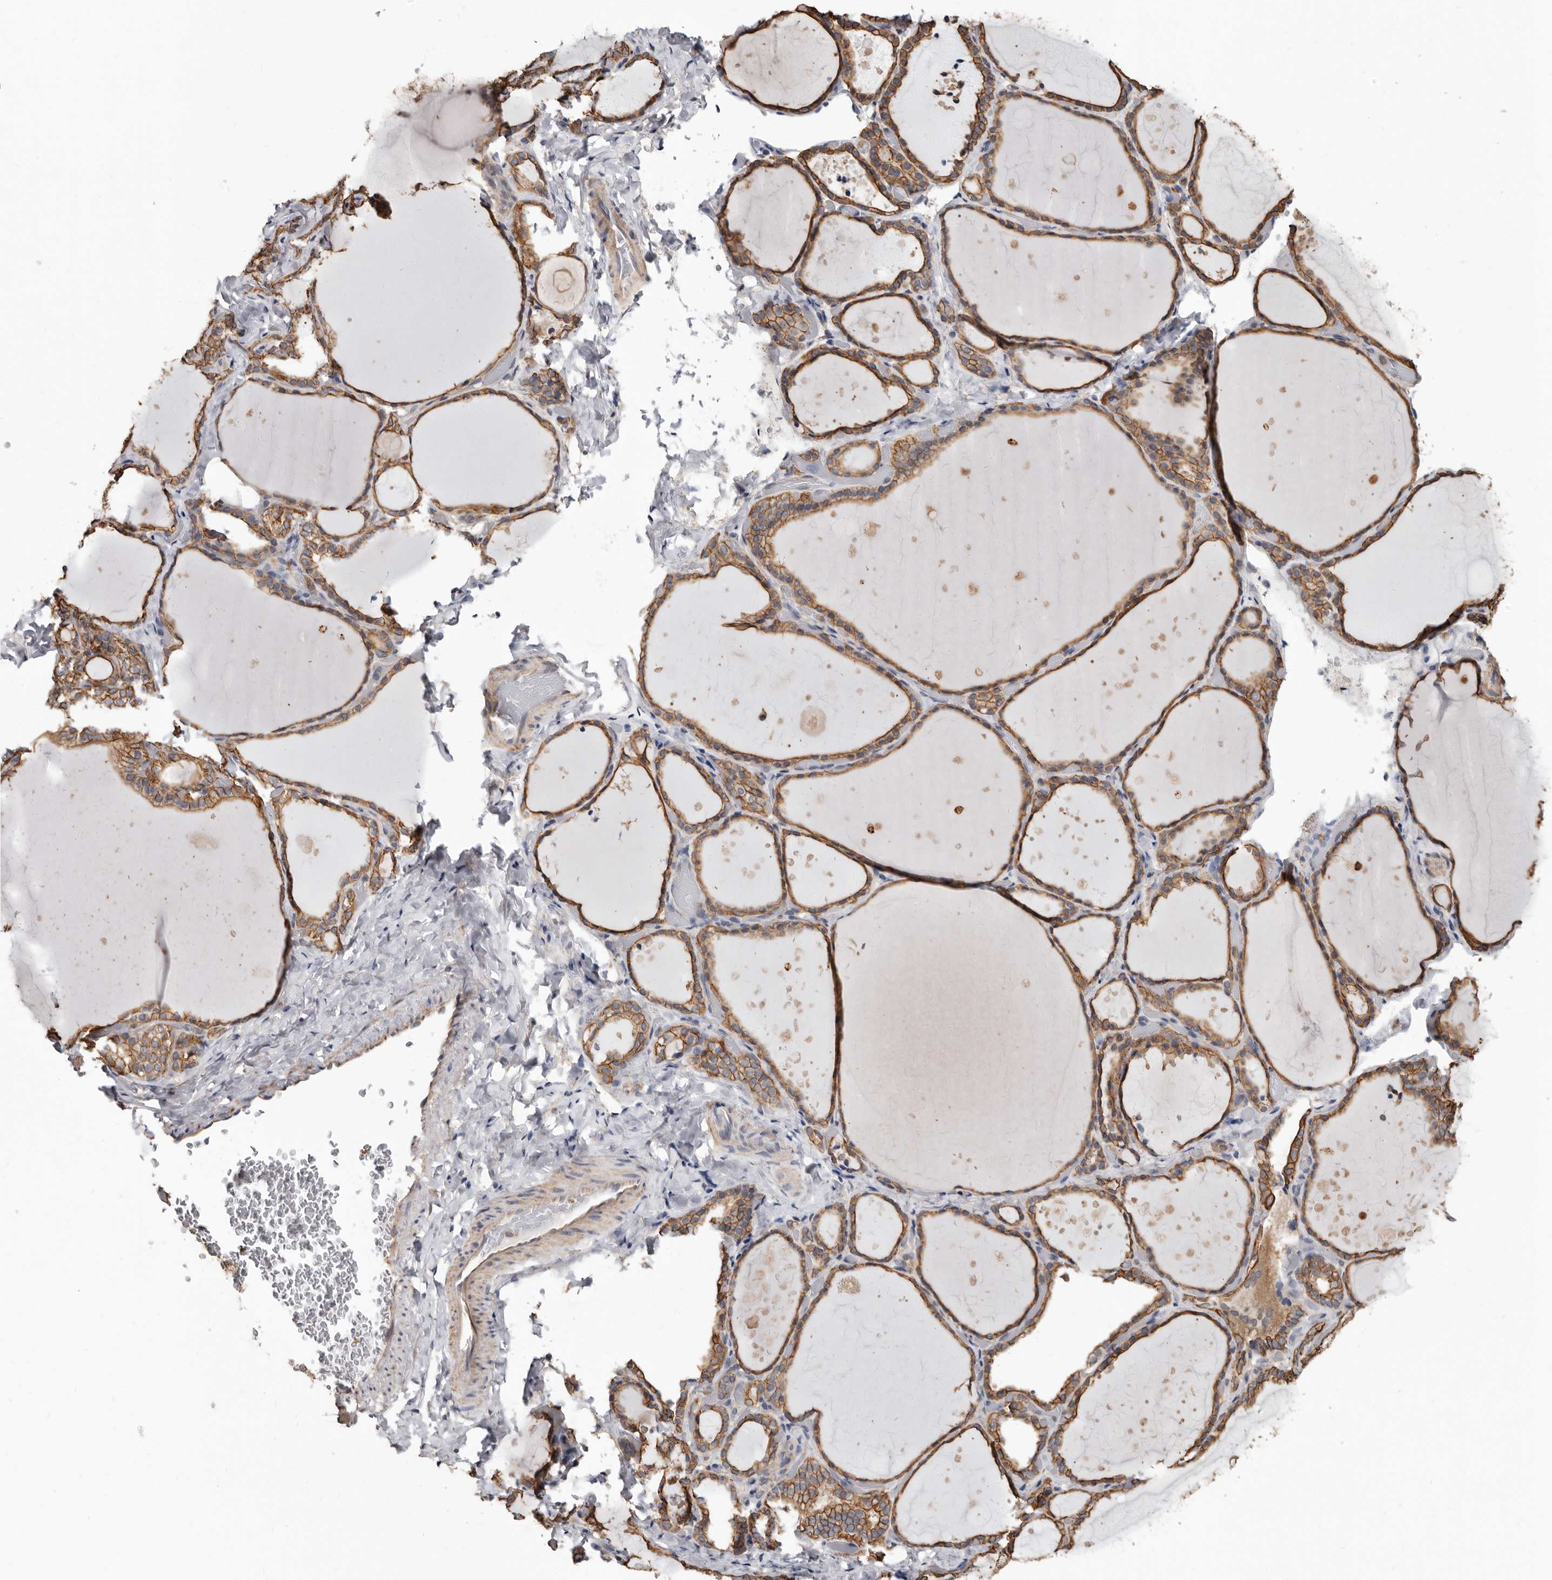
{"staining": {"intensity": "moderate", "quantity": ">75%", "location": "cytoplasmic/membranous"}, "tissue": "thyroid gland", "cell_type": "Glandular cells", "image_type": "normal", "snomed": [{"axis": "morphology", "description": "Normal tissue, NOS"}, {"axis": "topography", "description": "Thyroid gland"}], "caption": "Normal thyroid gland displays moderate cytoplasmic/membranous expression in approximately >75% of glandular cells, visualized by immunohistochemistry.", "gene": "MRPL18", "patient": {"sex": "female", "age": 44}}